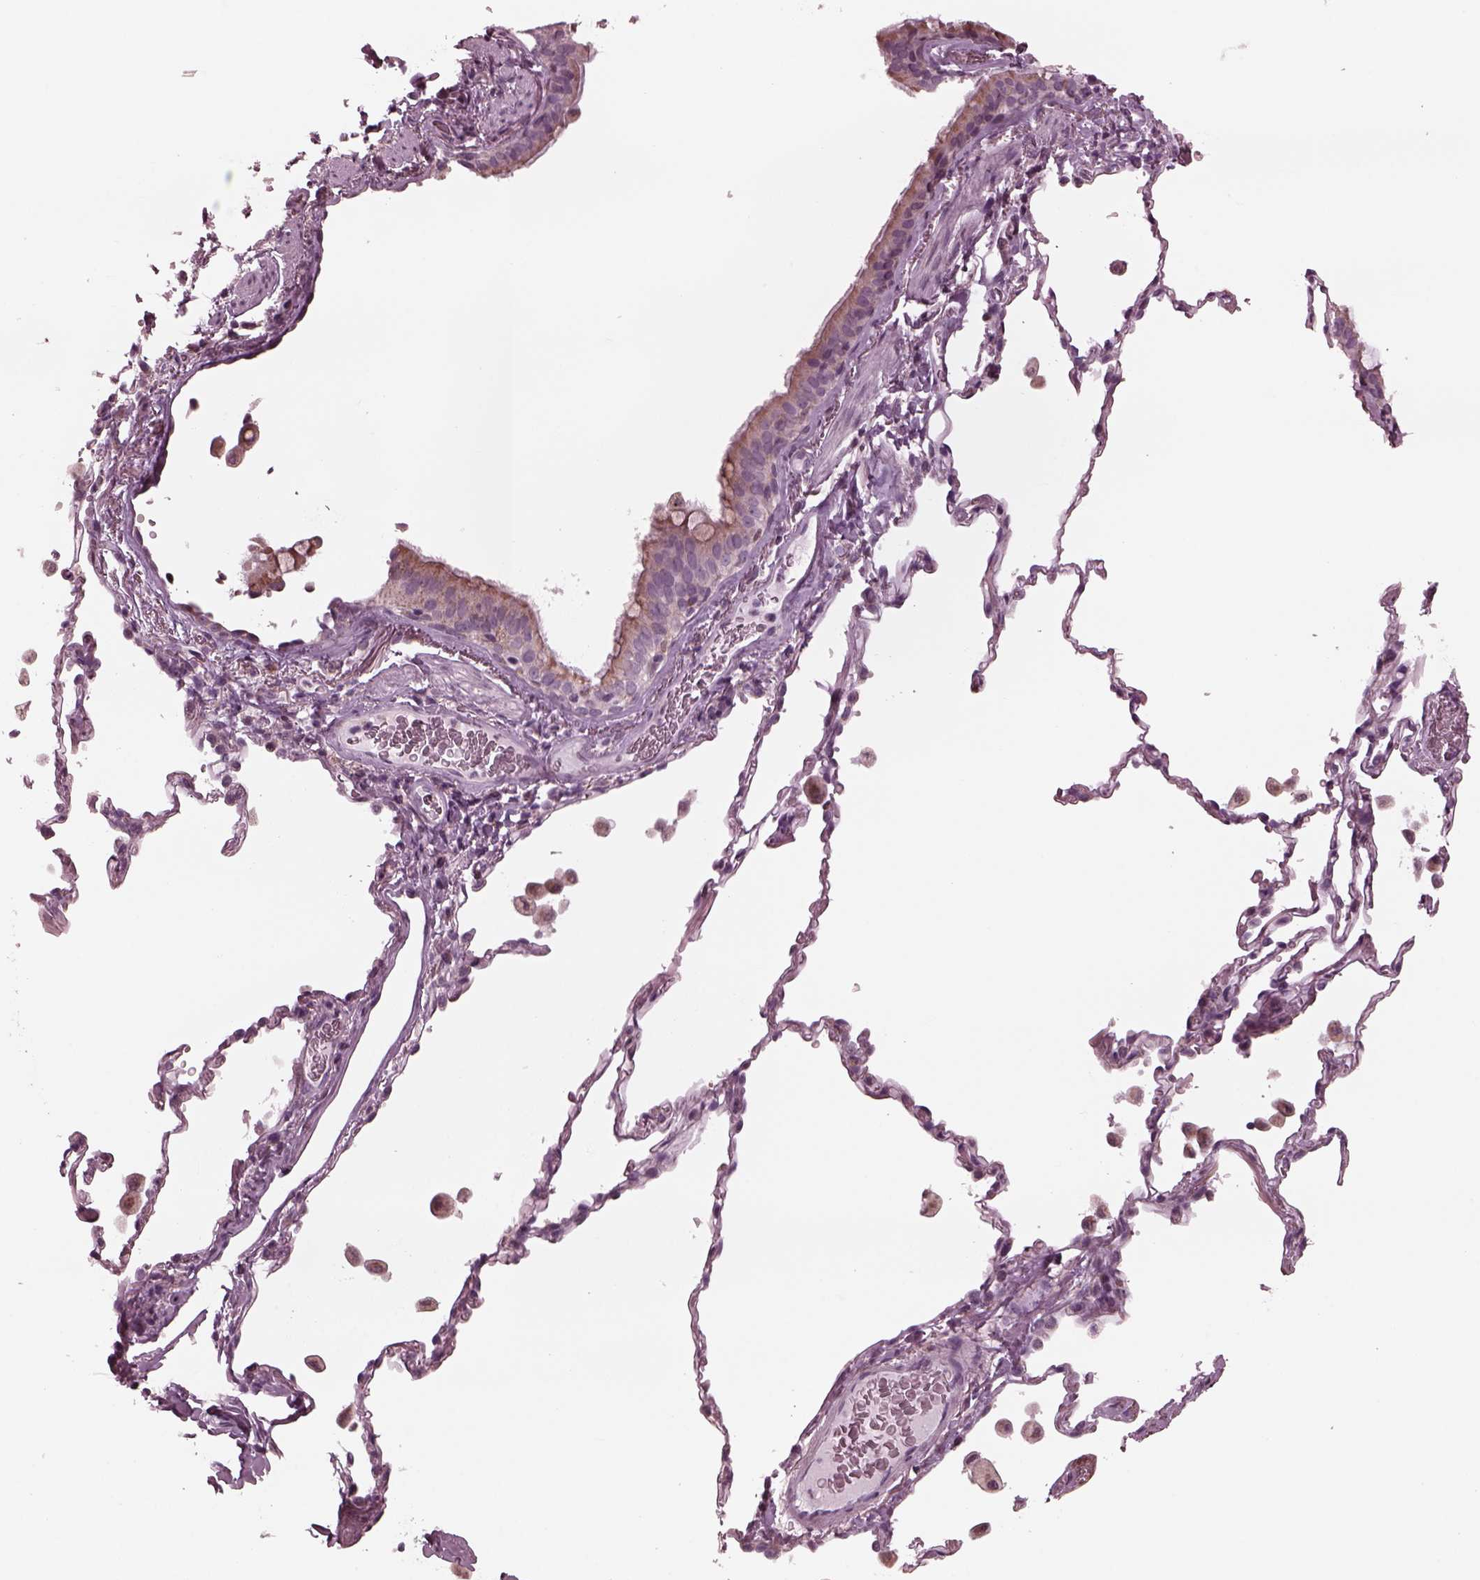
{"staining": {"intensity": "weak", "quantity": "<25%", "location": "cytoplasmic/membranous"}, "tissue": "bronchus", "cell_type": "Respiratory epithelial cells", "image_type": "normal", "snomed": [{"axis": "morphology", "description": "Normal tissue, NOS"}, {"axis": "topography", "description": "Bronchus"}, {"axis": "topography", "description": "Lung"}], "caption": "Immunohistochemistry histopathology image of normal human bronchus stained for a protein (brown), which shows no positivity in respiratory epithelial cells.", "gene": "CELSR3", "patient": {"sex": "male", "age": 54}}